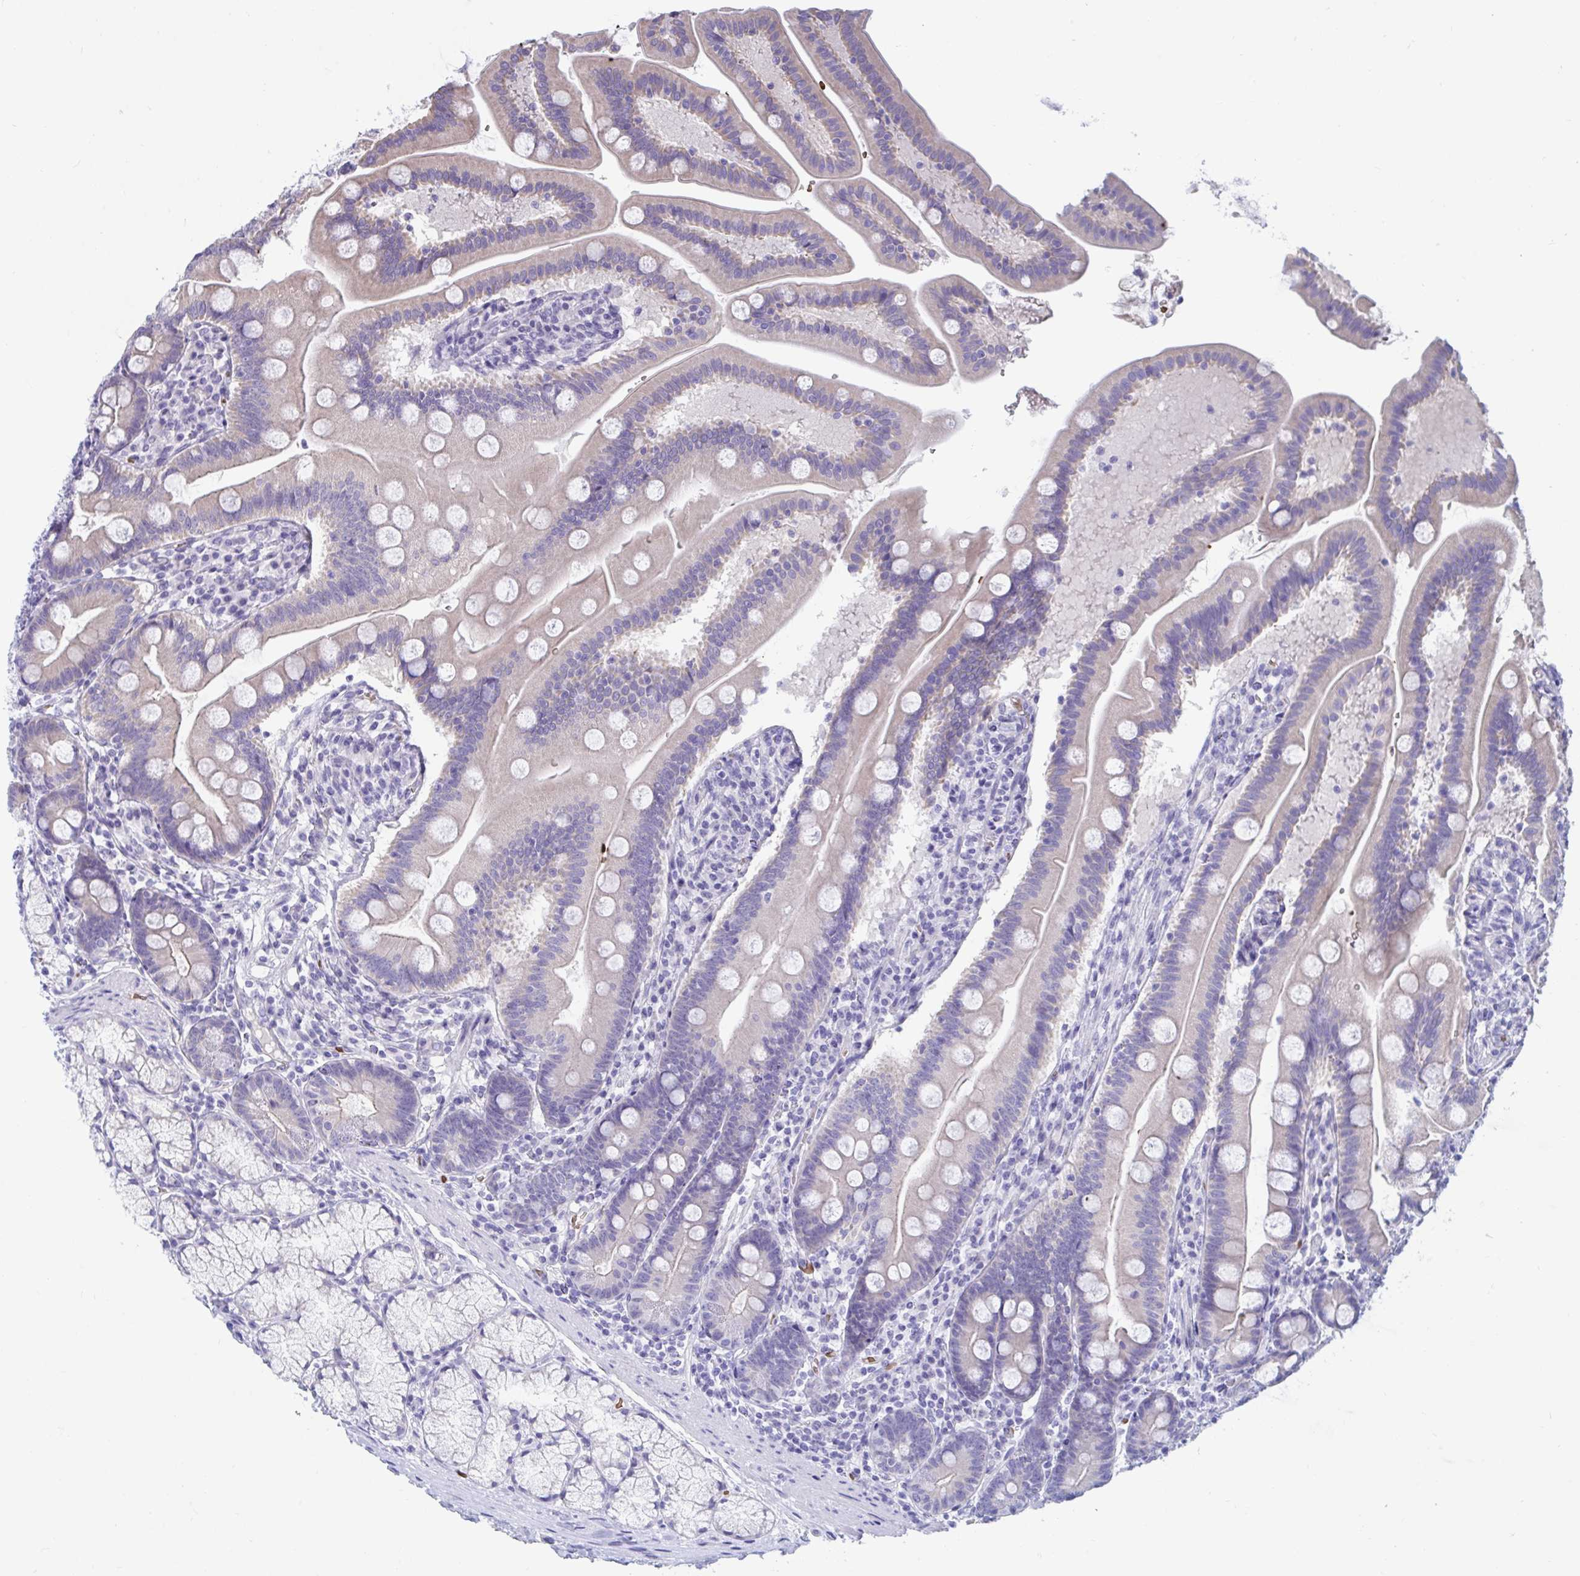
{"staining": {"intensity": "negative", "quantity": "none", "location": "none"}, "tissue": "duodenum", "cell_type": "Glandular cells", "image_type": "normal", "snomed": [{"axis": "morphology", "description": "Normal tissue, NOS"}, {"axis": "topography", "description": "Duodenum"}], "caption": "High magnification brightfield microscopy of normal duodenum stained with DAB (3,3'-diaminobenzidine) (brown) and counterstained with hematoxylin (blue): glandular cells show no significant staining. The staining was performed using DAB (3,3'-diaminobenzidine) to visualize the protein expression in brown, while the nuclei were stained in blue with hematoxylin (Magnification: 20x).", "gene": "TTC30A", "patient": {"sex": "female", "age": 67}}